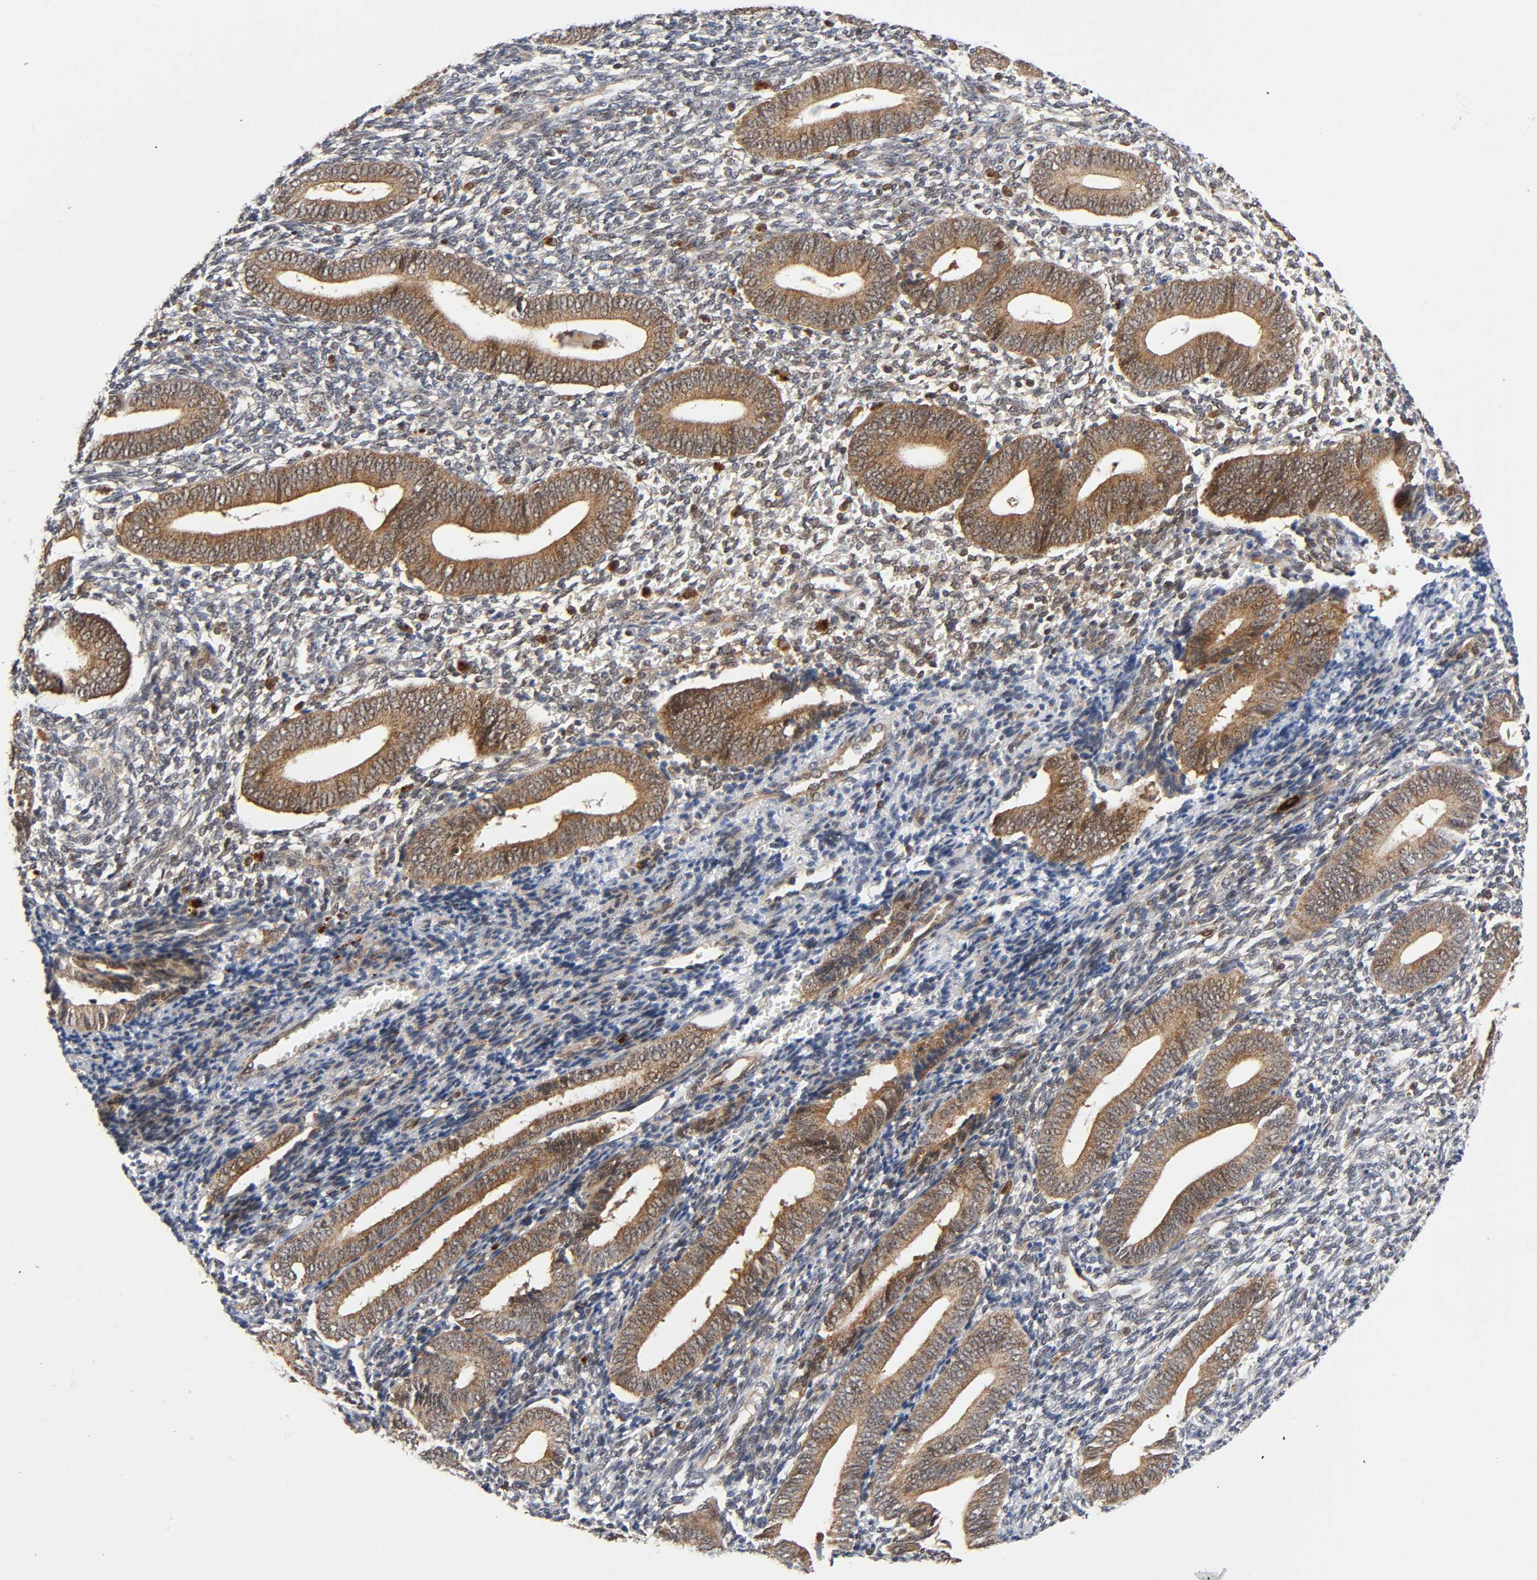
{"staining": {"intensity": "negative", "quantity": "none", "location": "none"}, "tissue": "endometrium", "cell_type": "Cells in endometrial stroma", "image_type": "normal", "snomed": [{"axis": "morphology", "description": "Normal tissue, NOS"}, {"axis": "topography", "description": "Uterus"}, {"axis": "topography", "description": "Endometrium"}], "caption": "High power microscopy photomicrograph of an IHC micrograph of benign endometrium, revealing no significant staining in cells in endometrial stroma. (DAB IHC visualized using brightfield microscopy, high magnification).", "gene": "CASP9", "patient": {"sex": "female", "age": 33}}